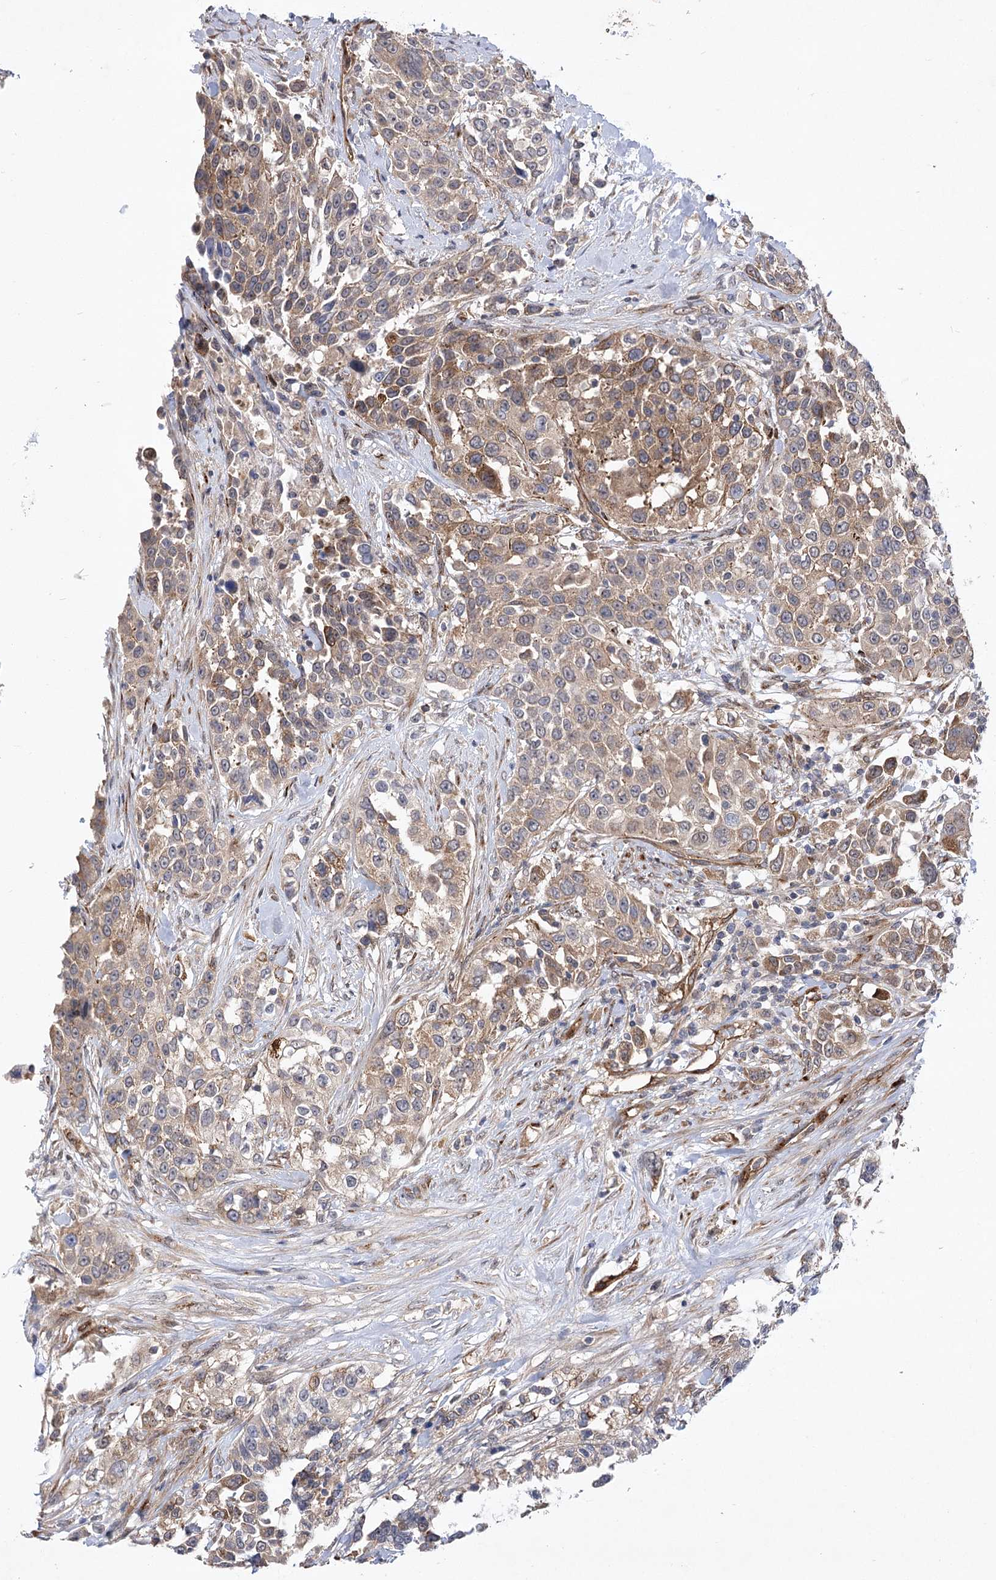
{"staining": {"intensity": "moderate", "quantity": "25%-75%", "location": "cytoplasmic/membranous"}, "tissue": "urothelial cancer", "cell_type": "Tumor cells", "image_type": "cancer", "snomed": [{"axis": "morphology", "description": "Urothelial carcinoma, High grade"}, {"axis": "topography", "description": "Urinary bladder"}], "caption": "Immunohistochemistry micrograph of human urothelial cancer stained for a protein (brown), which reveals medium levels of moderate cytoplasmic/membranous positivity in approximately 25%-75% of tumor cells.", "gene": "ARHGAP31", "patient": {"sex": "female", "age": 80}}